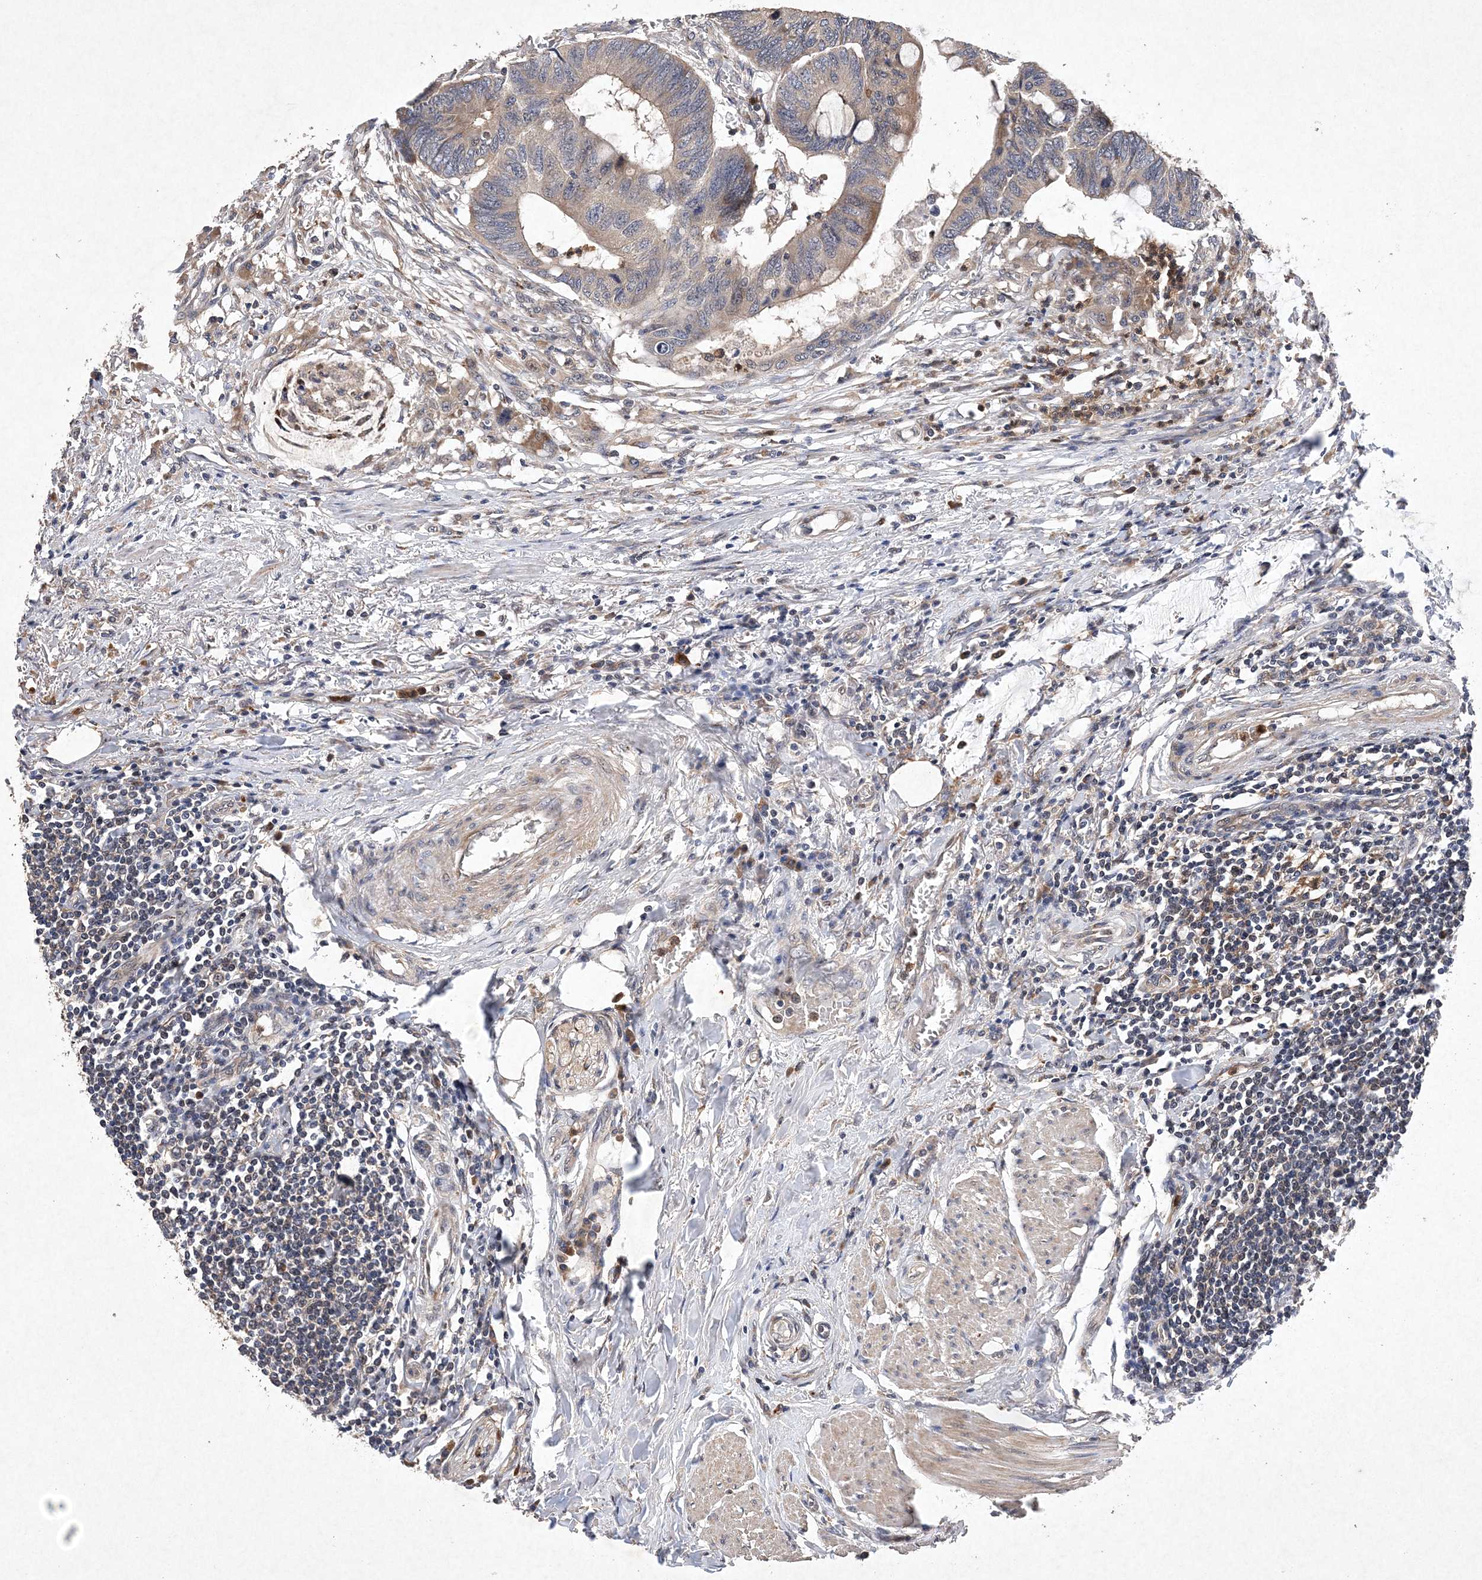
{"staining": {"intensity": "moderate", "quantity": "<25%", "location": "cytoplasmic/membranous"}, "tissue": "colorectal cancer", "cell_type": "Tumor cells", "image_type": "cancer", "snomed": [{"axis": "morphology", "description": "Normal tissue, NOS"}, {"axis": "morphology", "description": "Adenocarcinoma, NOS"}, {"axis": "topography", "description": "Rectum"}, {"axis": "topography", "description": "Peripheral nerve tissue"}], "caption": "DAB (3,3'-diaminobenzidine) immunohistochemical staining of colorectal adenocarcinoma demonstrates moderate cytoplasmic/membranous protein positivity in about <25% of tumor cells.", "gene": "PROSER1", "patient": {"sex": "male", "age": 92}}